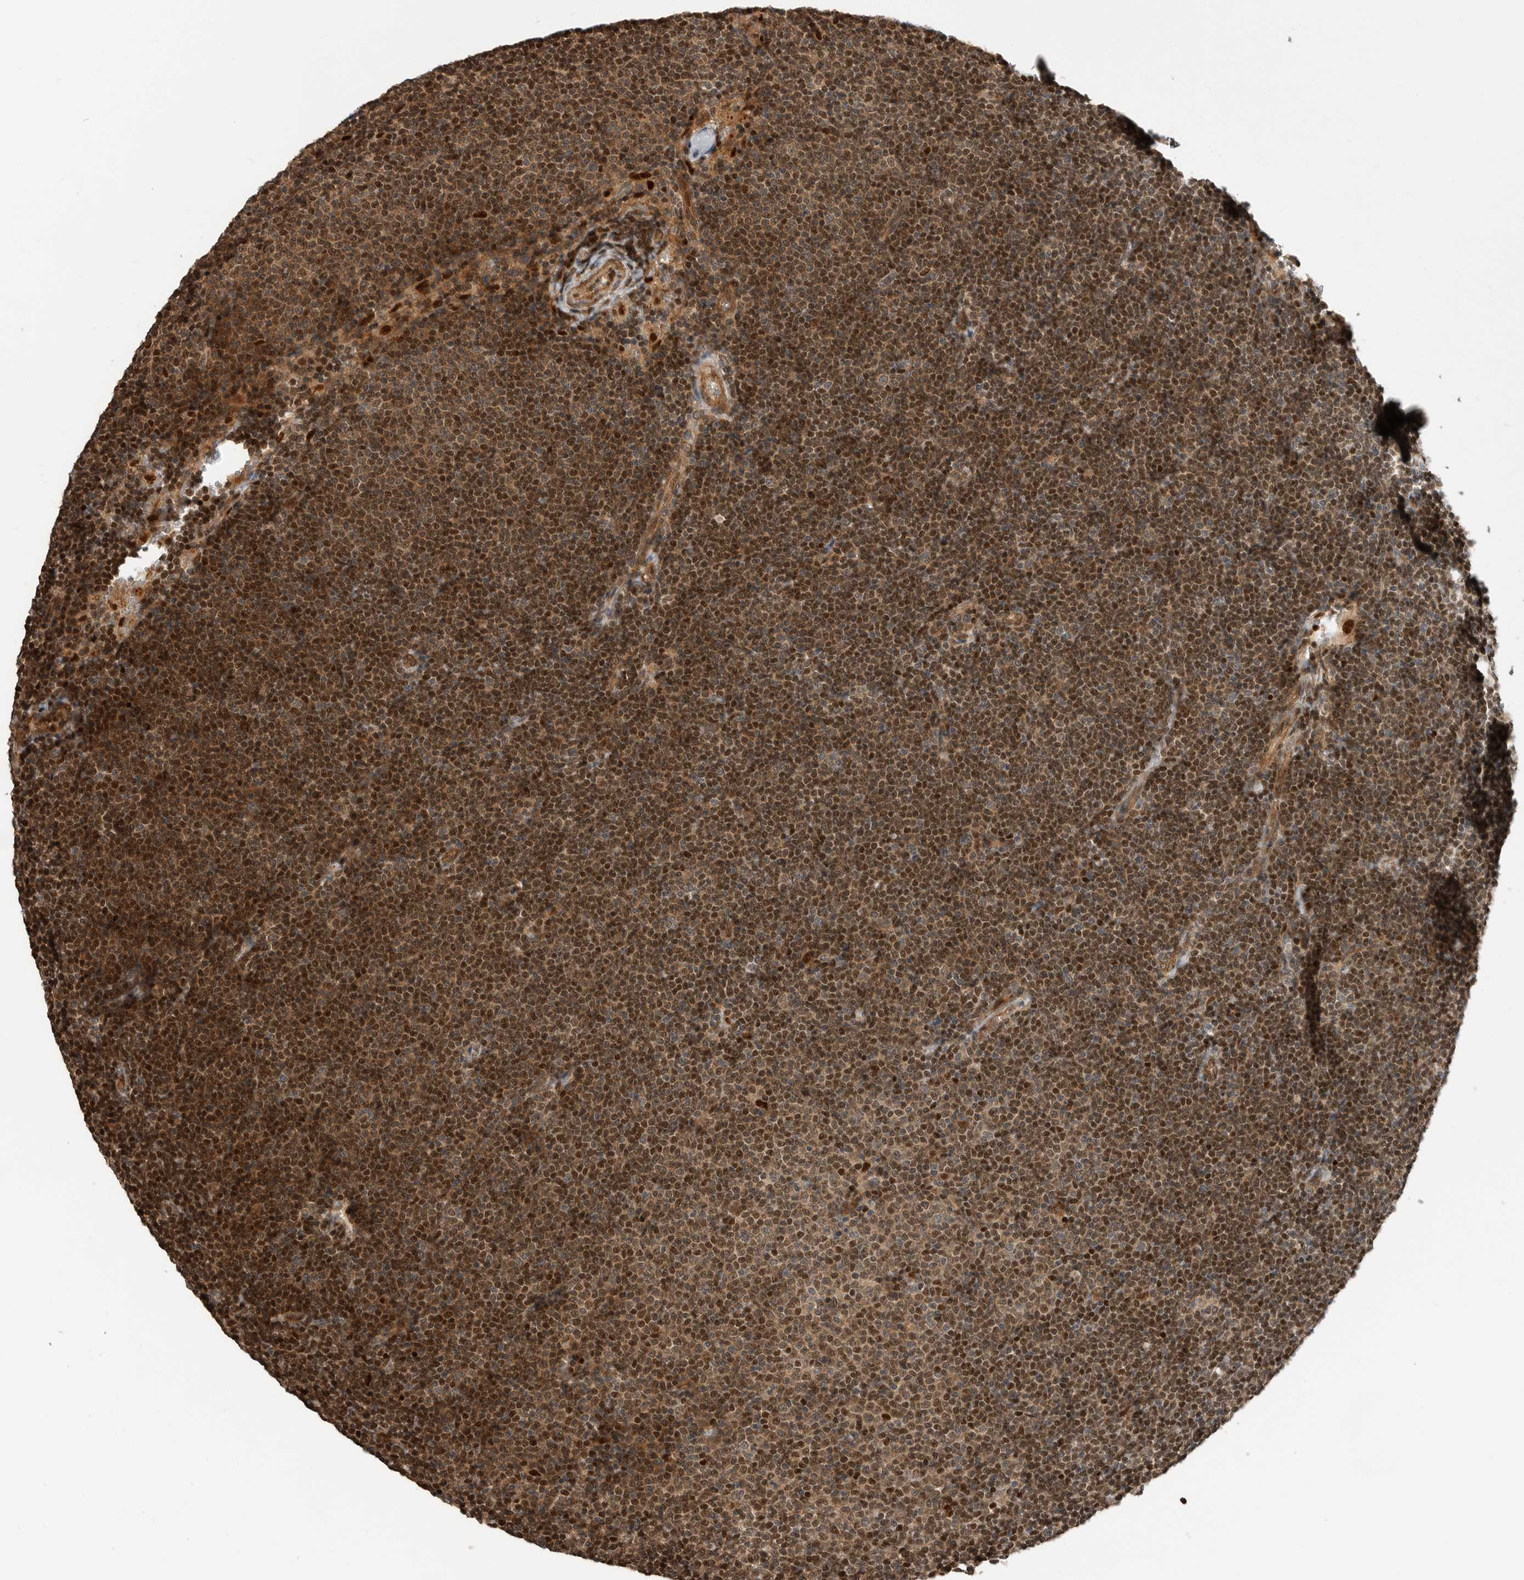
{"staining": {"intensity": "strong", "quantity": ">75%", "location": "cytoplasmic/membranous,nuclear"}, "tissue": "lymphoma", "cell_type": "Tumor cells", "image_type": "cancer", "snomed": [{"axis": "morphology", "description": "Malignant lymphoma, non-Hodgkin's type, Low grade"}, {"axis": "topography", "description": "Lymph node"}], "caption": "This photomicrograph displays lymphoma stained with IHC to label a protein in brown. The cytoplasmic/membranous and nuclear of tumor cells show strong positivity for the protein. Nuclei are counter-stained blue.", "gene": "STRAP", "patient": {"sex": "female", "age": 53}}